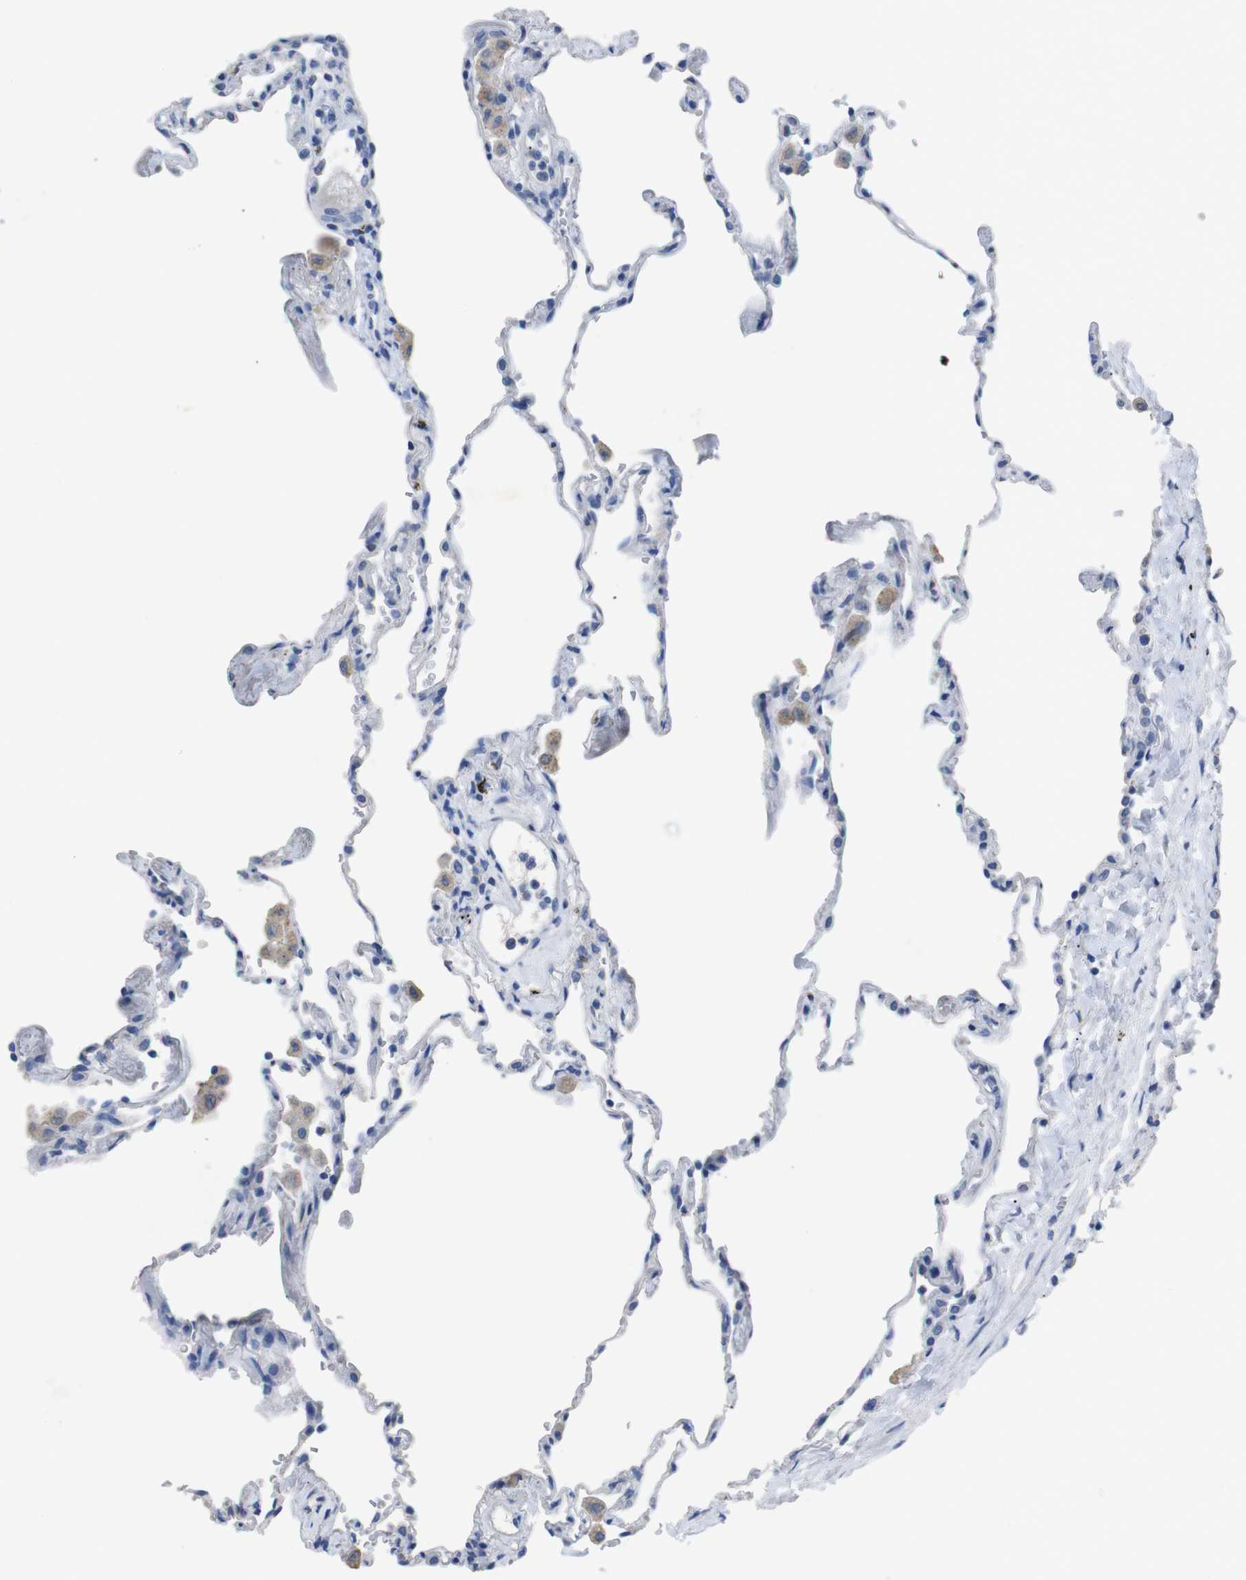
{"staining": {"intensity": "negative", "quantity": "none", "location": "none"}, "tissue": "lung", "cell_type": "Alveolar cells", "image_type": "normal", "snomed": [{"axis": "morphology", "description": "Normal tissue, NOS"}, {"axis": "topography", "description": "Lung"}], "caption": "An immunohistochemistry micrograph of normal lung is shown. There is no staining in alveolar cells of lung.", "gene": "GJB2", "patient": {"sex": "male", "age": 59}}